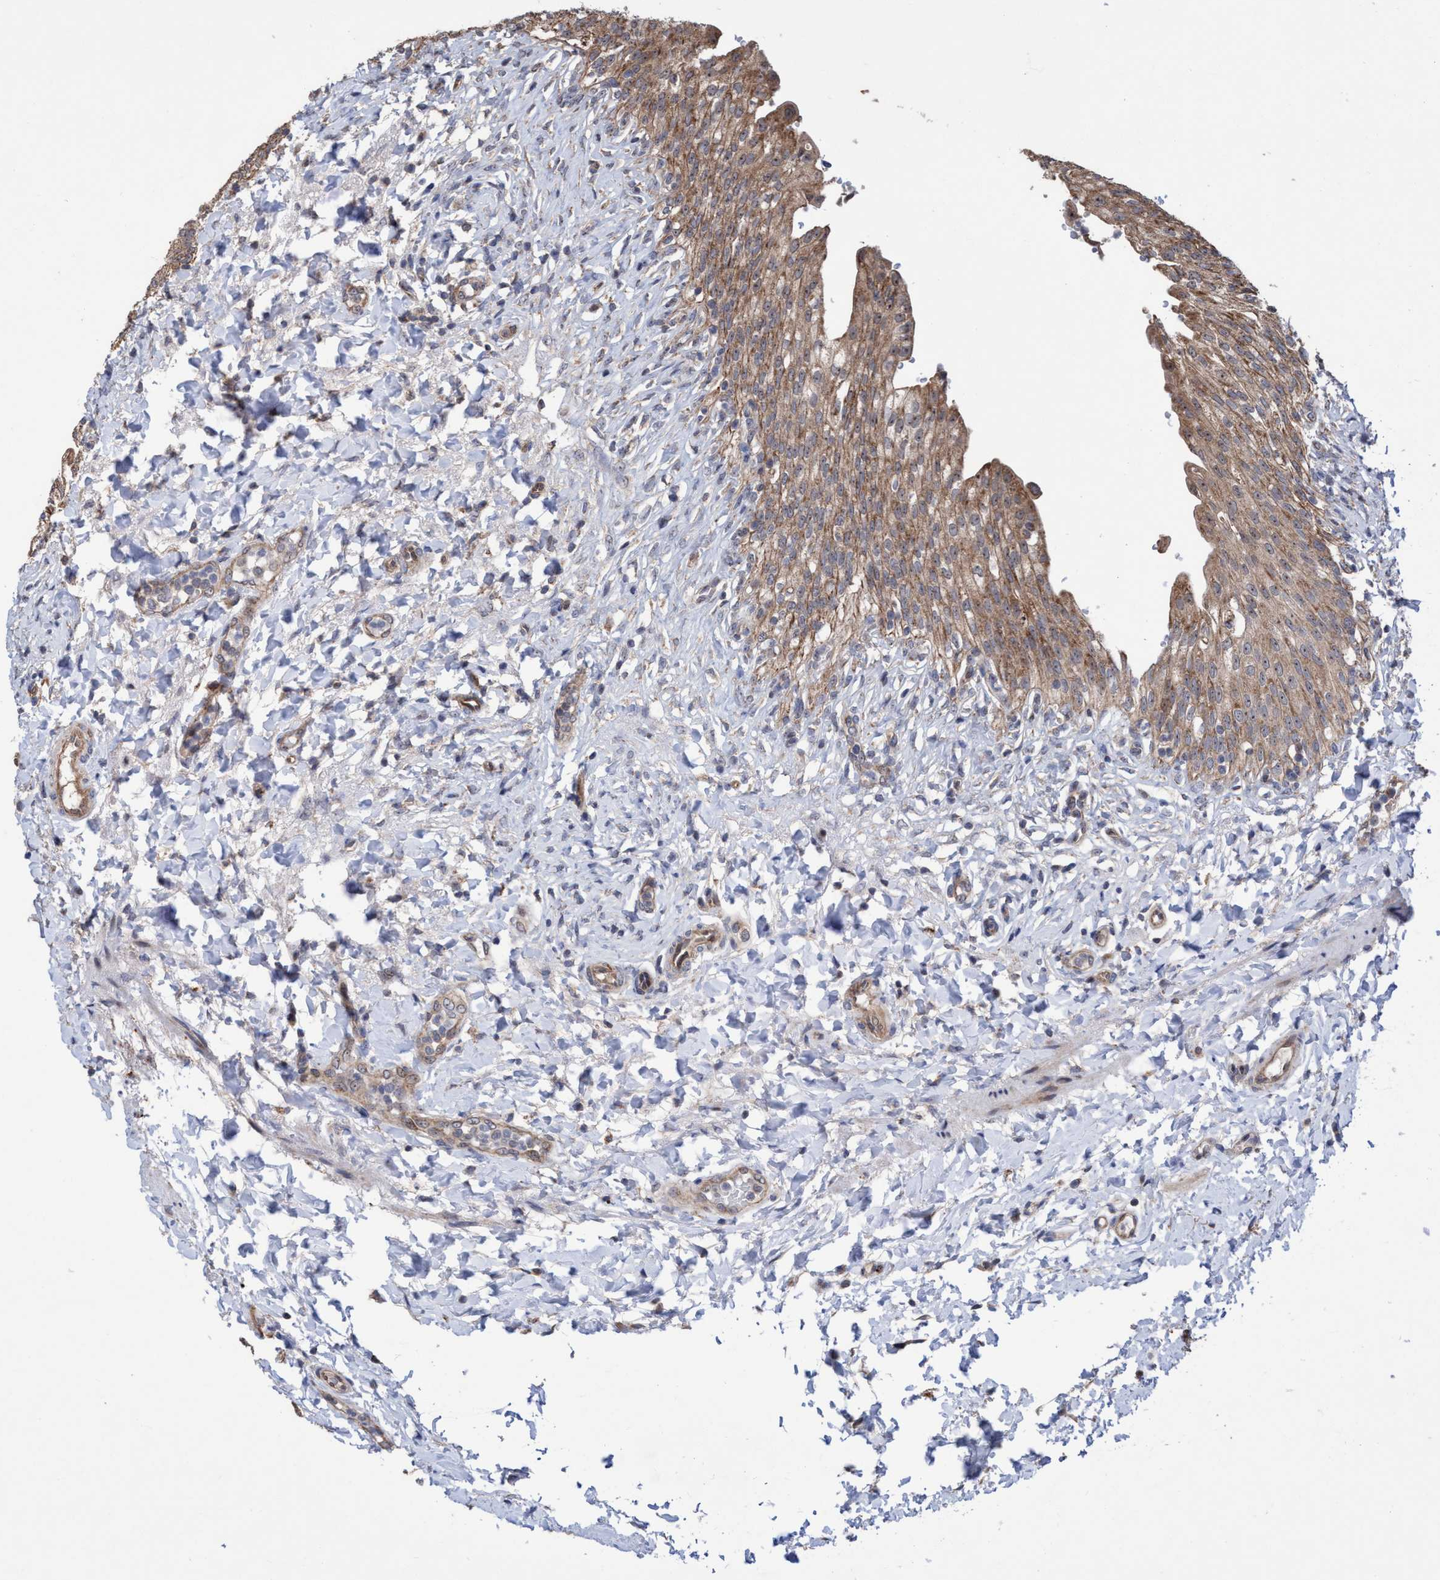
{"staining": {"intensity": "strong", "quantity": ">75%", "location": "cytoplasmic/membranous,nuclear"}, "tissue": "urinary bladder", "cell_type": "Urothelial cells", "image_type": "normal", "snomed": [{"axis": "morphology", "description": "Urothelial carcinoma, High grade"}, {"axis": "topography", "description": "Urinary bladder"}], "caption": "The micrograph reveals staining of unremarkable urinary bladder, revealing strong cytoplasmic/membranous,nuclear protein staining (brown color) within urothelial cells. Using DAB (brown) and hematoxylin (blue) stains, captured at high magnification using brightfield microscopy.", "gene": "P2RY14", "patient": {"sex": "male", "age": 46}}